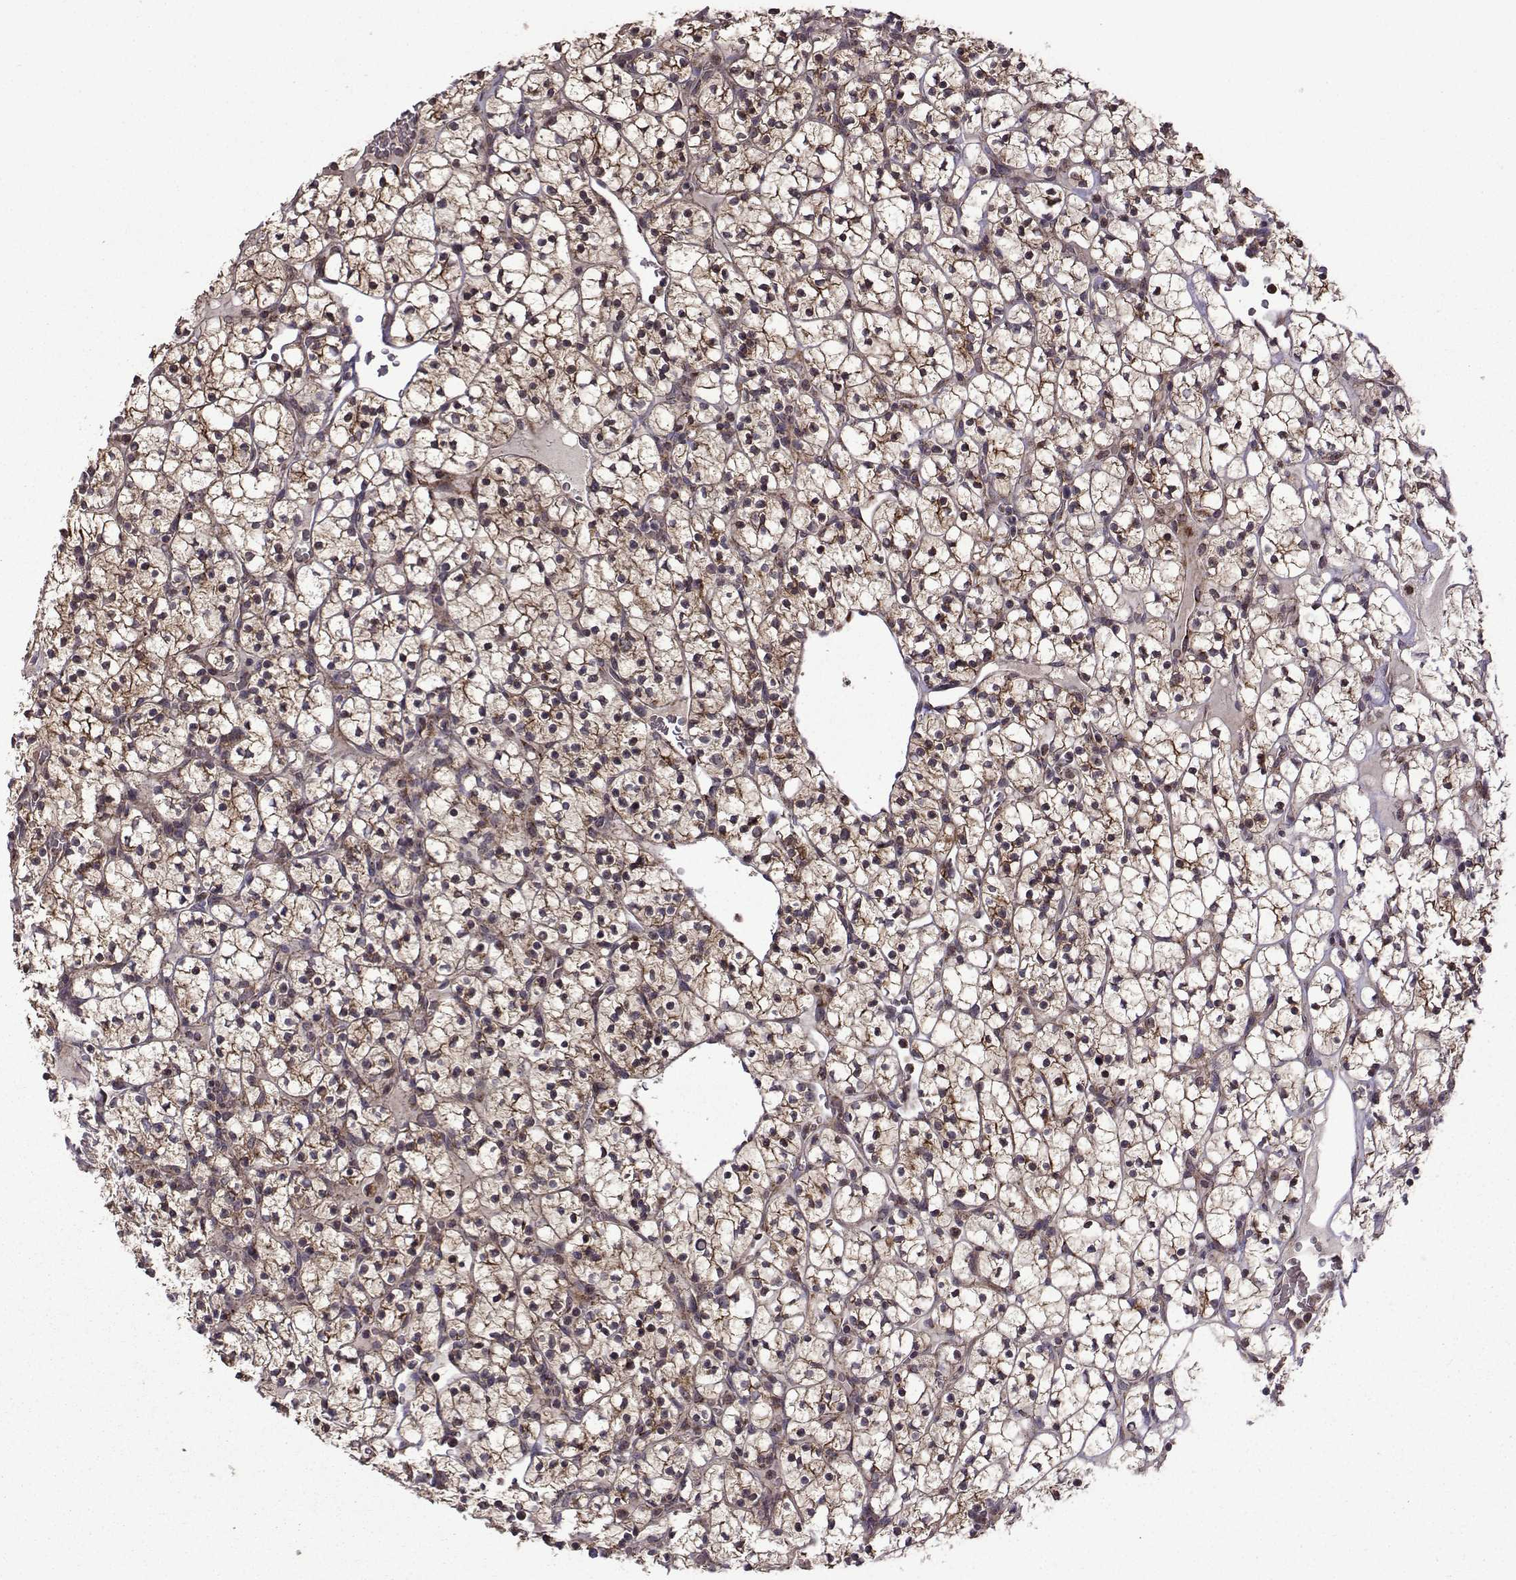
{"staining": {"intensity": "moderate", "quantity": "25%-75%", "location": "cytoplasmic/membranous"}, "tissue": "renal cancer", "cell_type": "Tumor cells", "image_type": "cancer", "snomed": [{"axis": "morphology", "description": "Adenocarcinoma, NOS"}, {"axis": "topography", "description": "Kidney"}], "caption": "A high-resolution photomicrograph shows immunohistochemistry staining of renal cancer (adenocarcinoma), which displays moderate cytoplasmic/membranous expression in approximately 25%-75% of tumor cells.", "gene": "TAB2", "patient": {"sex": "female", "age": 89}}